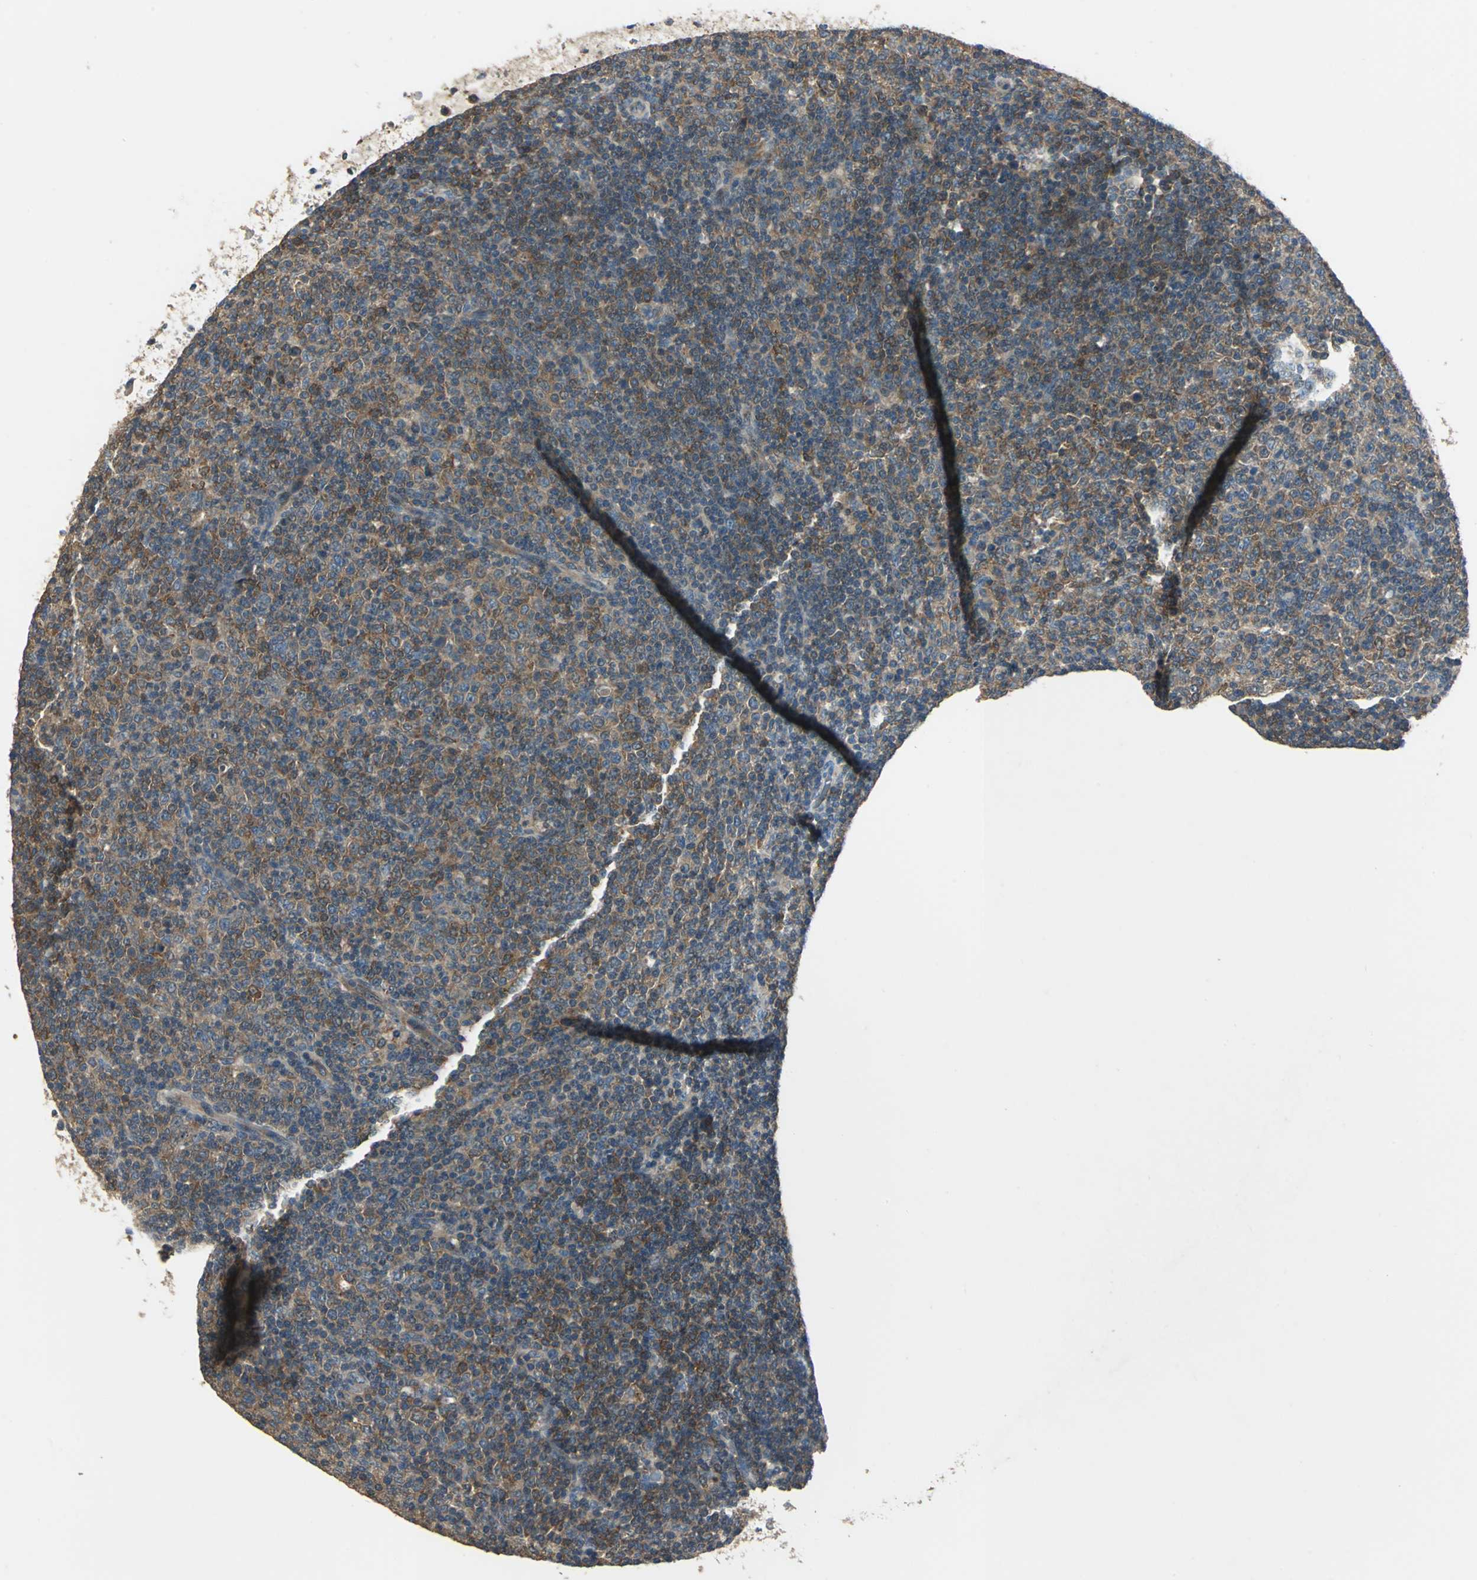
{"staining": {"intensity": "strong", "quantity": "25%-75%", "location": "cytoplasmic/membranous"}, "tissue": "lymphoma", "cell_type": "Tumor cells", "image_type": "cancer", "snomed": [{"axis": "morphology", "description": "Malignant lymphoma, non-Hodgkin's type, Low grade"}, {"axis": "topography", "description": "Lymph node"}], "caption": "IHC (DAB) staining of human lymphoma displays strong cytoplasmic/membranous protein expression in about 25%-75% of tumor cells. Using DAB (brown) and hematoxylin (blue) stains, captured at high magnification using brightfield microscopy.", "gene": "RAPGEF1", "patient": {"sex": "male", "age": 70}}